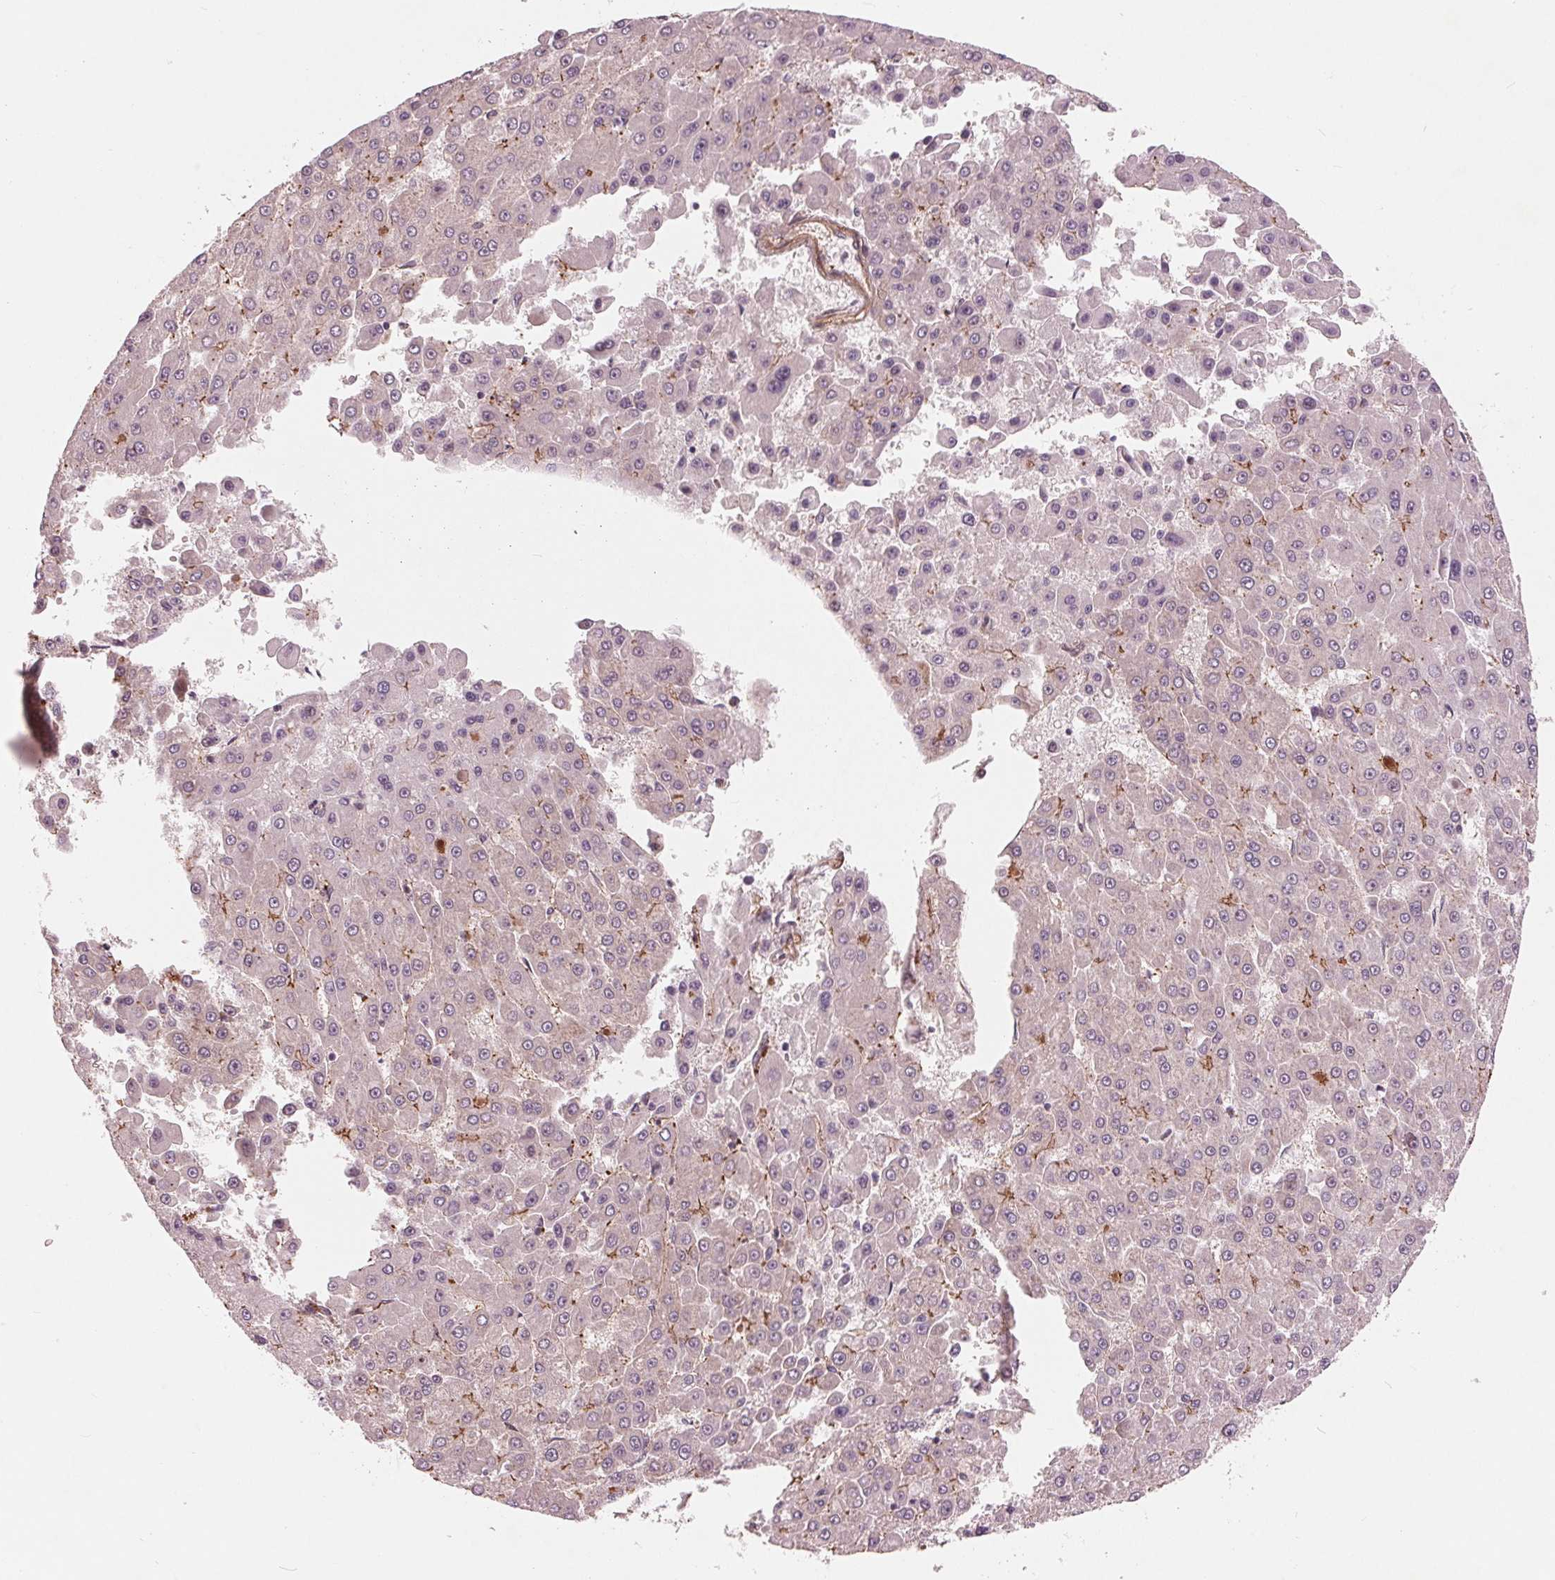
{"staining": {"intensity": "negative", "quantity": "none", "location": "none"}, "tissue": "liver cancer", "cell_type": "Tumor cells", "image_type": "cancer", "snomed": [{"axis": "morphology", "description": "Carcinoma, Hepatocellular, NOS"}, {"axis": "topography", "description": "Liver"}], "caption": "The immunohistochemistry photomicrograph has no significant positivity in tumor cells of hepatocellular carcinoma (liver) tissue.", "gene": "TXNIP", "patient": {"sex": "male", "age": 78}}